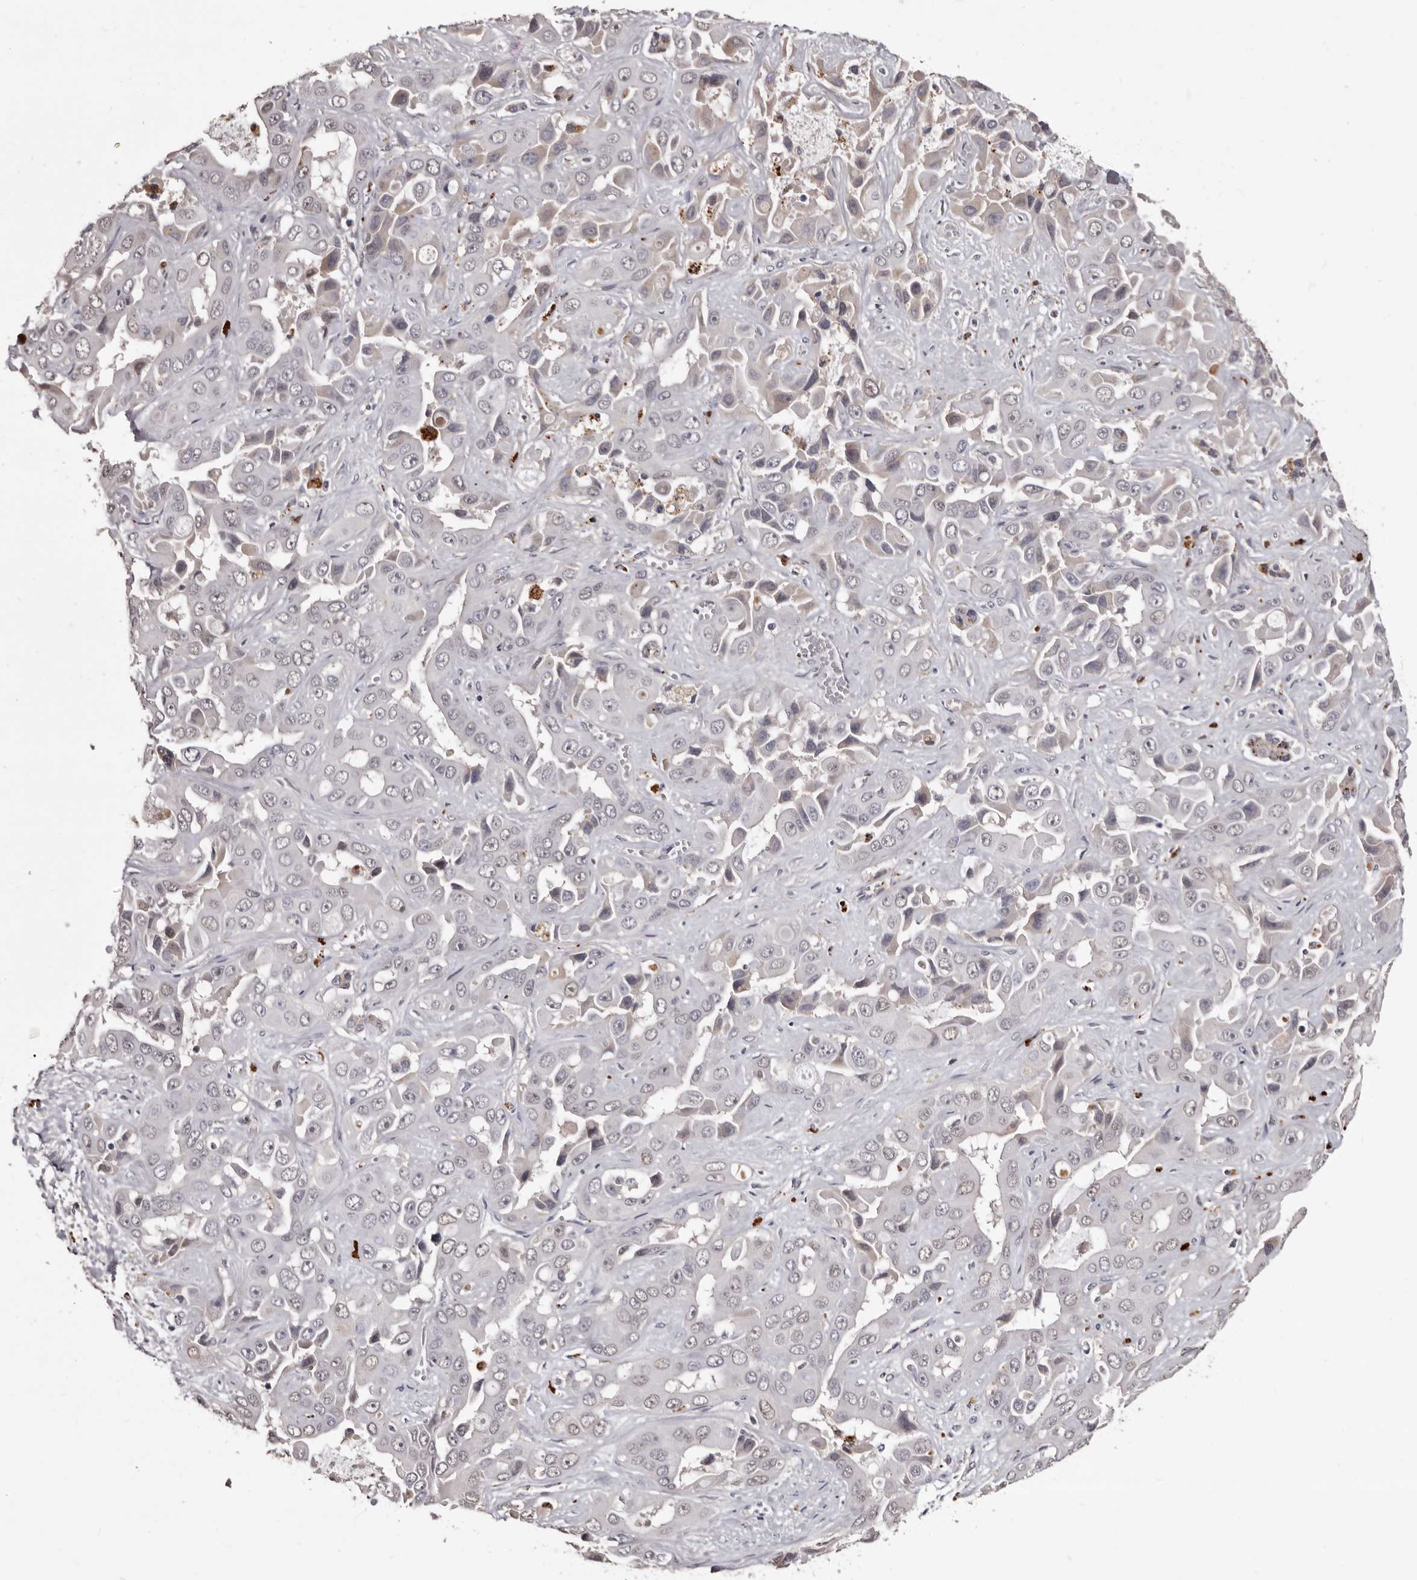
{"staining": {"intensity": "weak", "quantity": "<25%", "location": "cytoplasmic/membranous"}, "tissue": "liver cancer", "cell_type": "Tumor cells", "image_type": "cancer", "snomed": [{"axis": "morphology", "description": "Cholangiocarcinoma"}, {"axis": "topography", "description": "Liver"}], "caption": "A photomicrograph of human liver cancer (cholangiocarcinoma) is negative for staining in tumor cells.", "gene": "SLC10A4", "patient": {"sex": "female", "age": 52}}